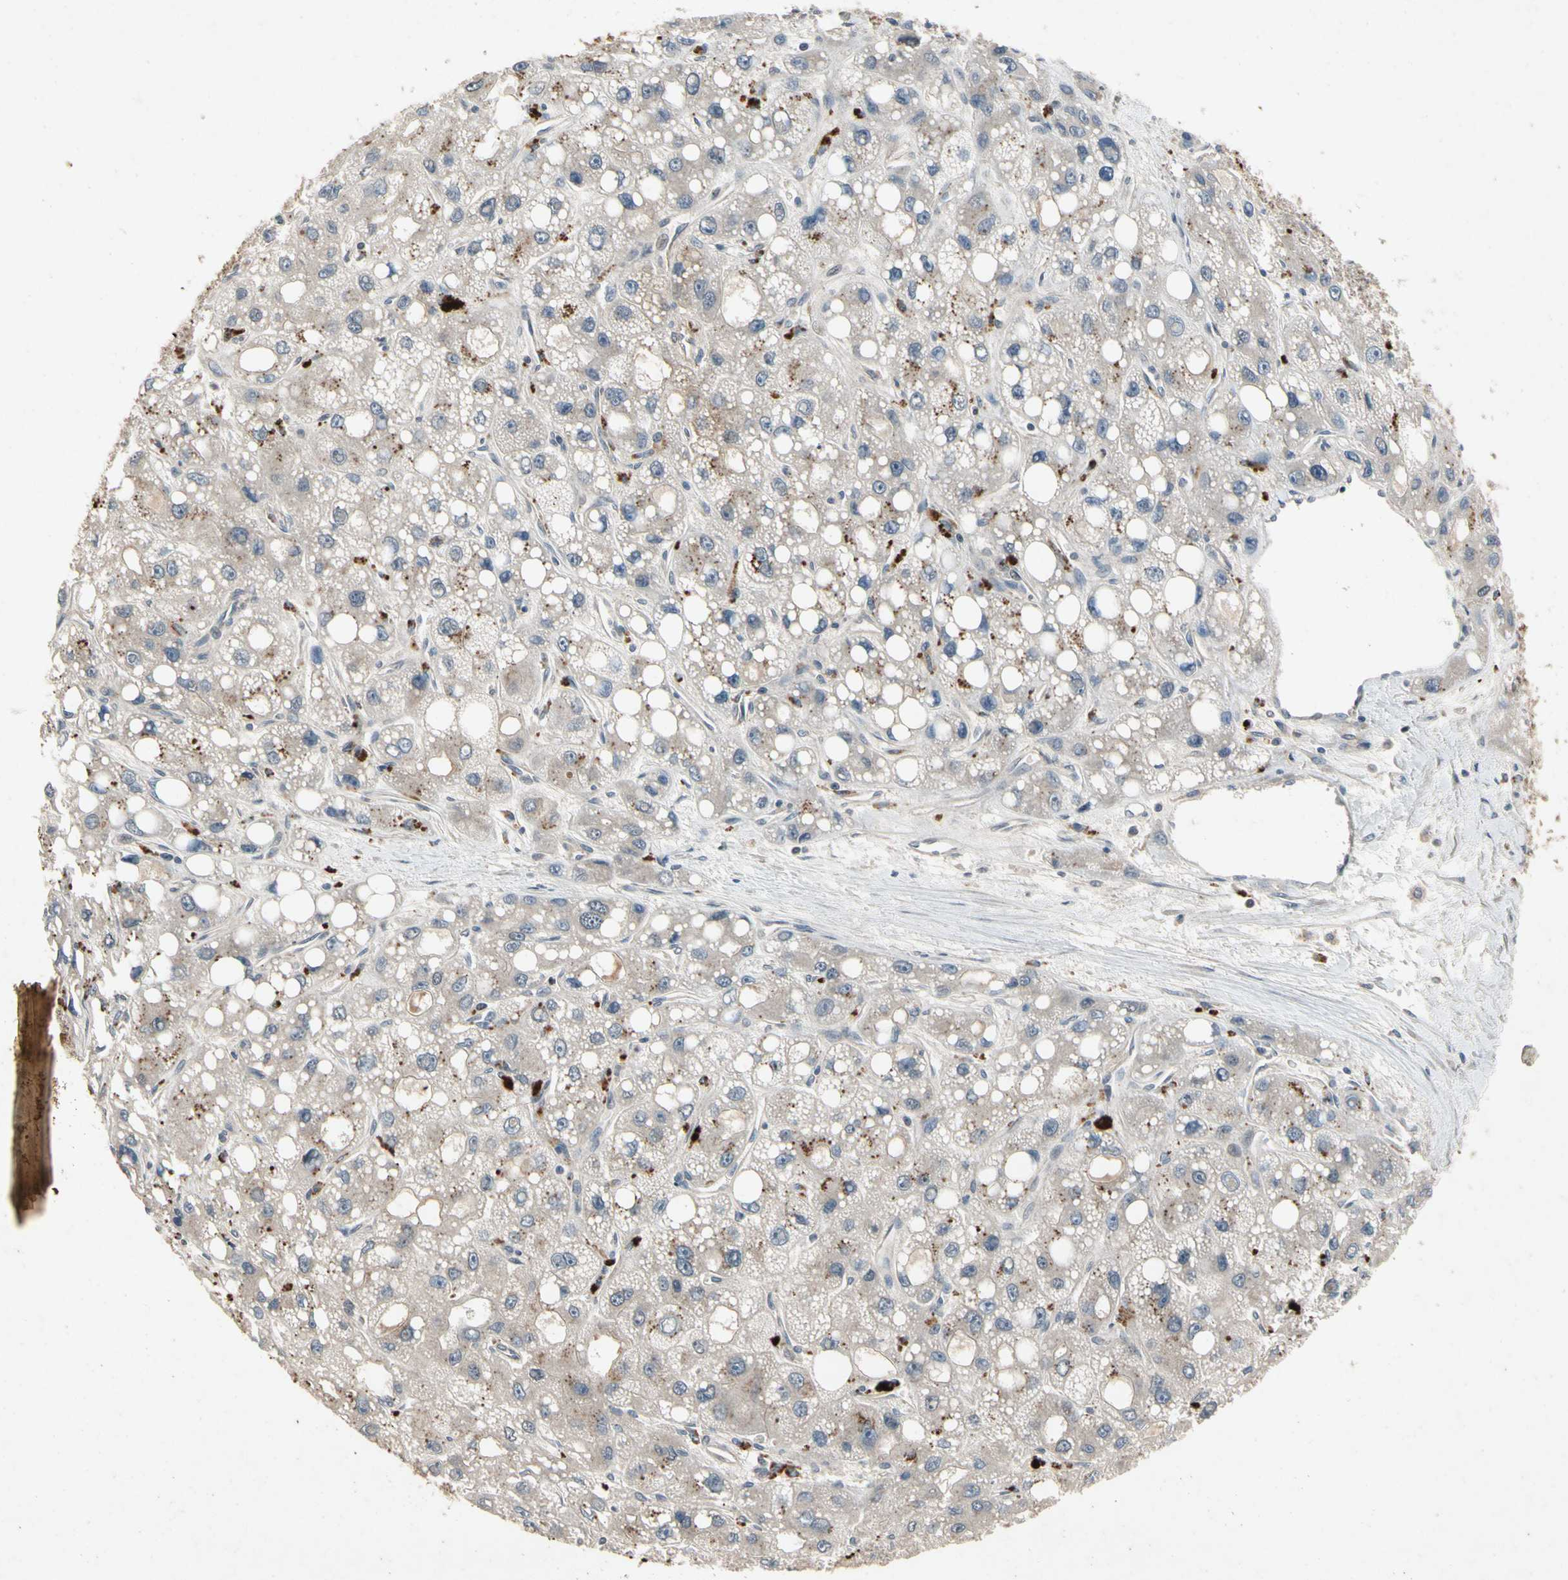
{"staining": {"intensity": "moderate", "quantity": "25%-75%", "location": "cytoplasmic/membranous"}, "tissue": "liver cancer", "cell_type": "Tumor cells", "image_type": "cancer", "snomed": [{"axis": "morphology", "description": "Carcinoma, Hepatocellular, NOS"}, {"axis": "topography", "description": "Liver"}], "caption": "The immunohistochemical stain highlights moderate cytoplasmic/membranous staining in tumor cells of liver cancer tissue.", "gene": "DPY19L3", "patient": {"sex": "male", "age": 55}}